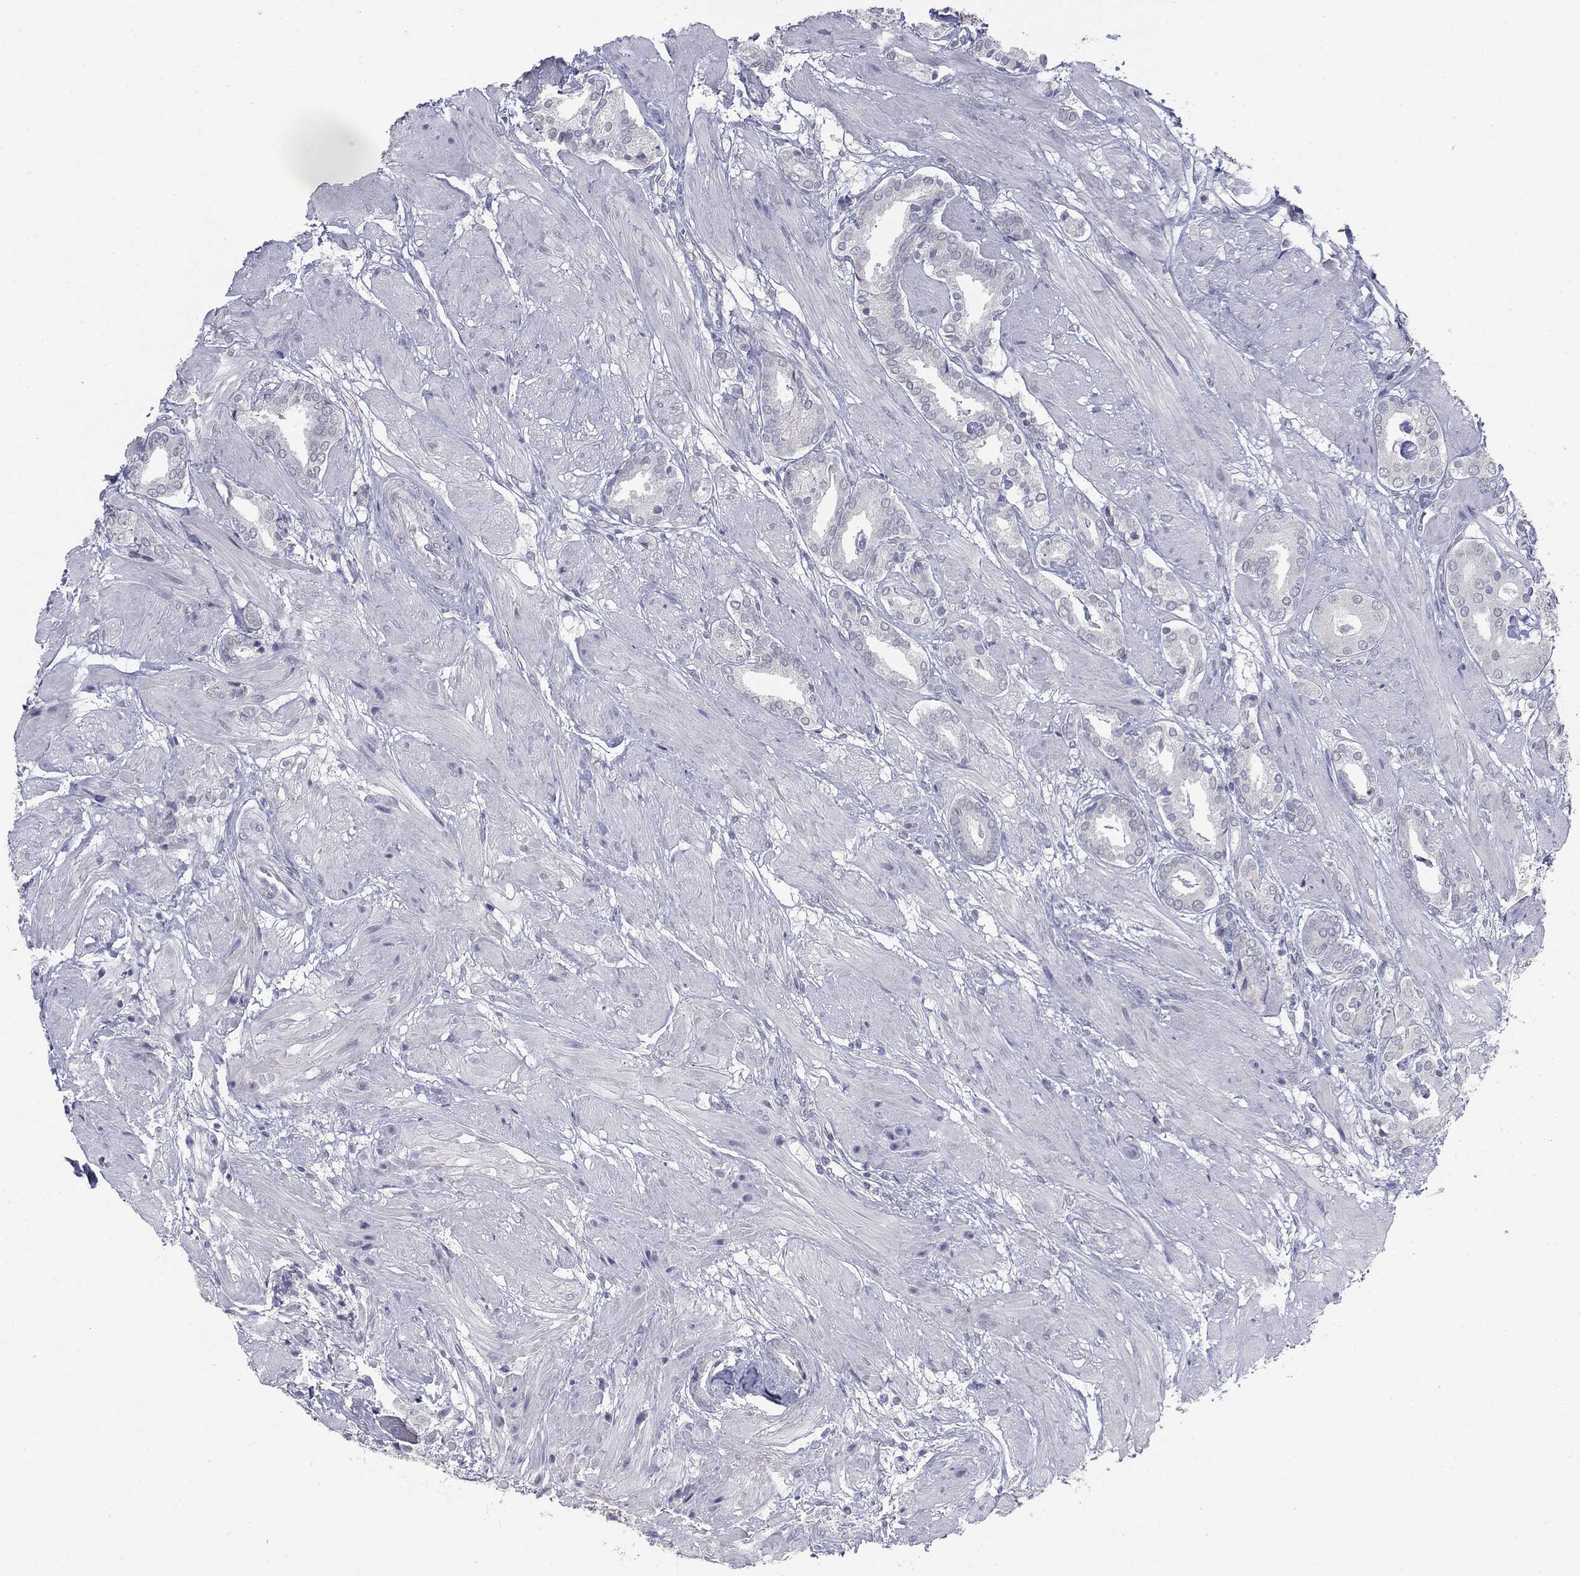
{"staining": {"intensity": "negative", "quantity": "none", "location": "none"}, "tissue": "prostate cancer", "cell_type": "Tumor cells", "image_type": "cancer", "snomed": [{"axis": "morphology", "description": "Adenocarcinoma, High grade"}, {"axis": "topography", "description": "Prostate"}], "caption": "Immunohistochemistry (IHC) of prostate cancer exhibits no positivity in tumor cells. The staining was performed using DAB to visualize the protein expression in brown, while the nuclei were stained in blue with hematoxylin (Magnification: 20x).", "gene": "MUC1", "patient": {"sex": "male", "age": 56}}